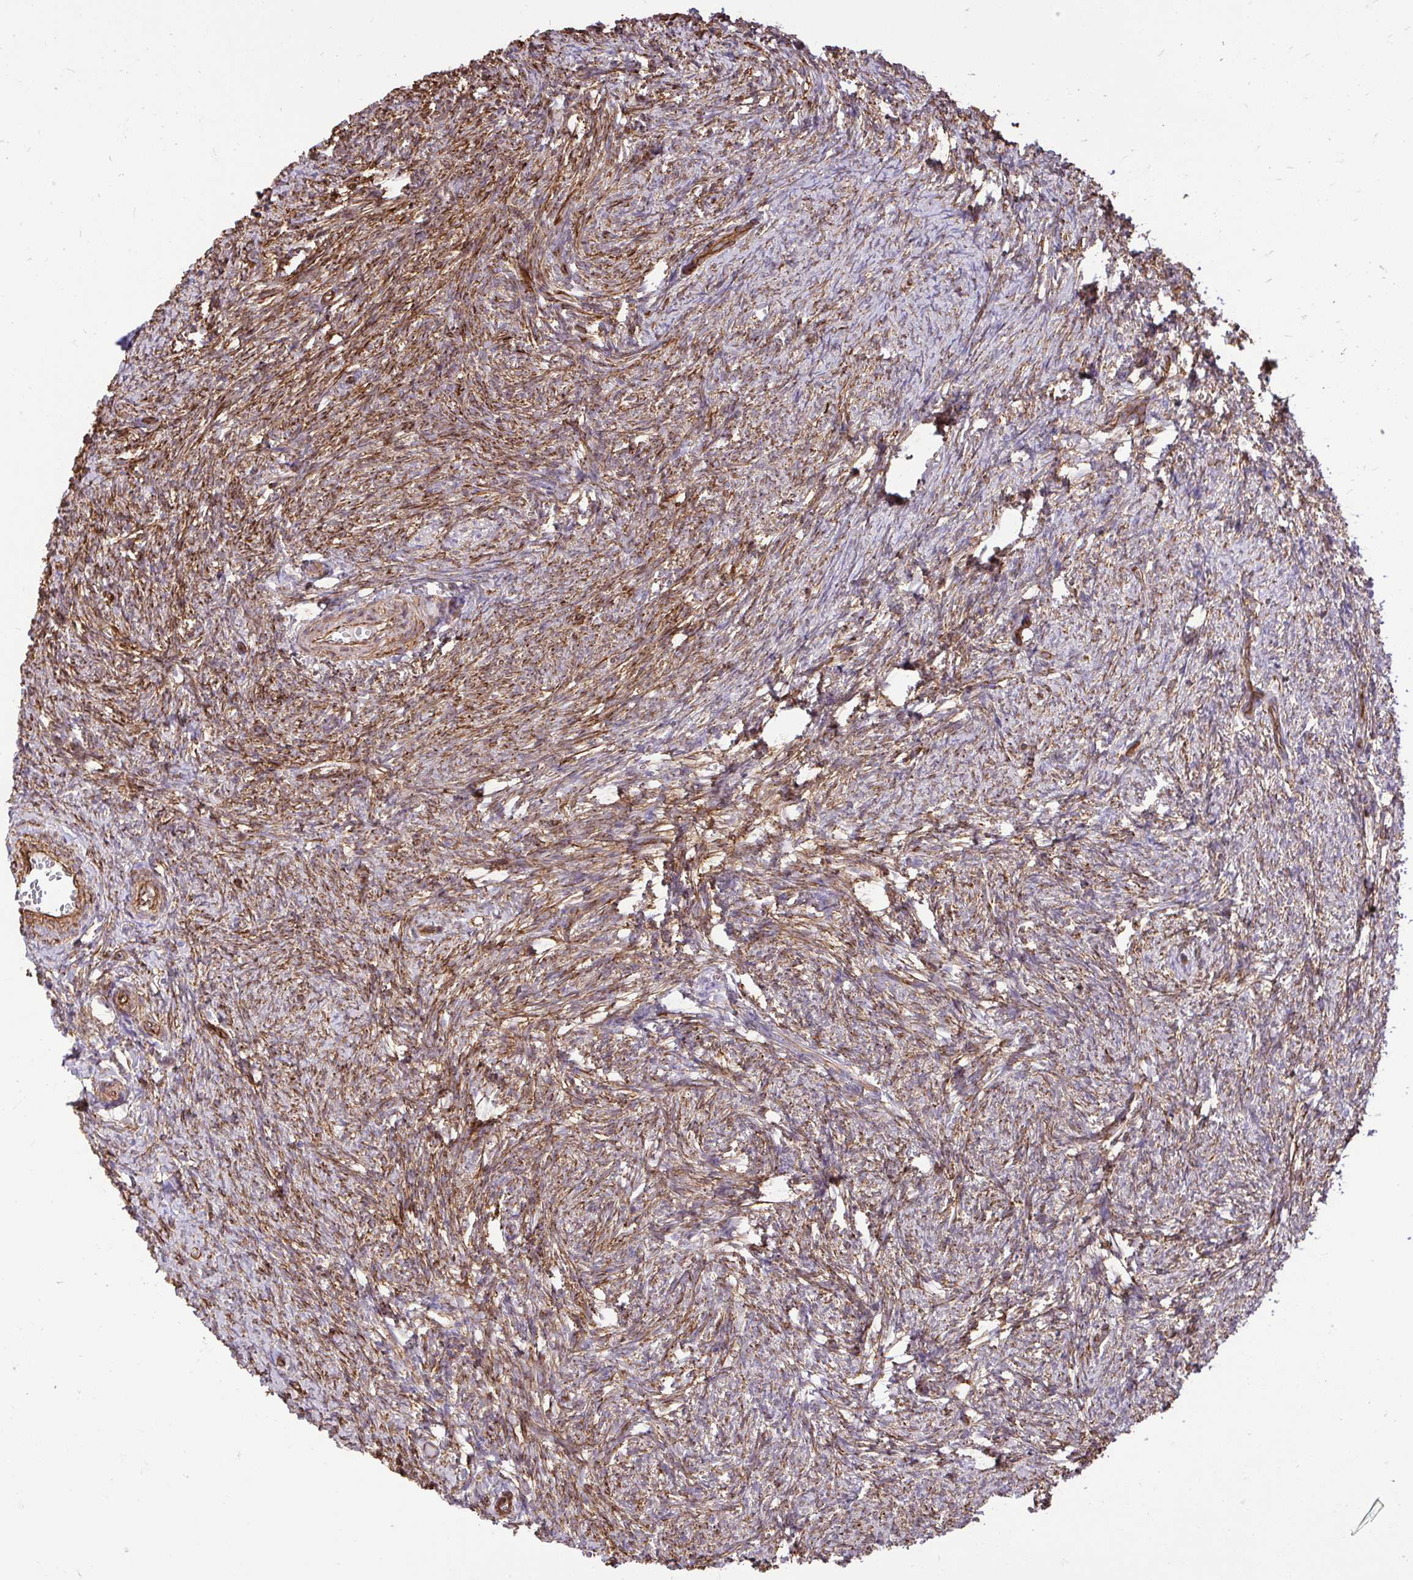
{"staining": {"intensity": "negative", "quantity": "none", "location": "none"}, "tissue": "ovary", "cell_type": "Follicle cells", "image_type": "normal", "snomed": [{"axis": "morphology", "description": "Normal tissue, NOS"}, {"axis": "topography", "description": "Ovary"}], "caption": "There is no significant staining in follicle cells of ovary. (DAB IHC, high magnification).", "gene": "PTPRK", "patient": {"sex": "female", "age": 41}}